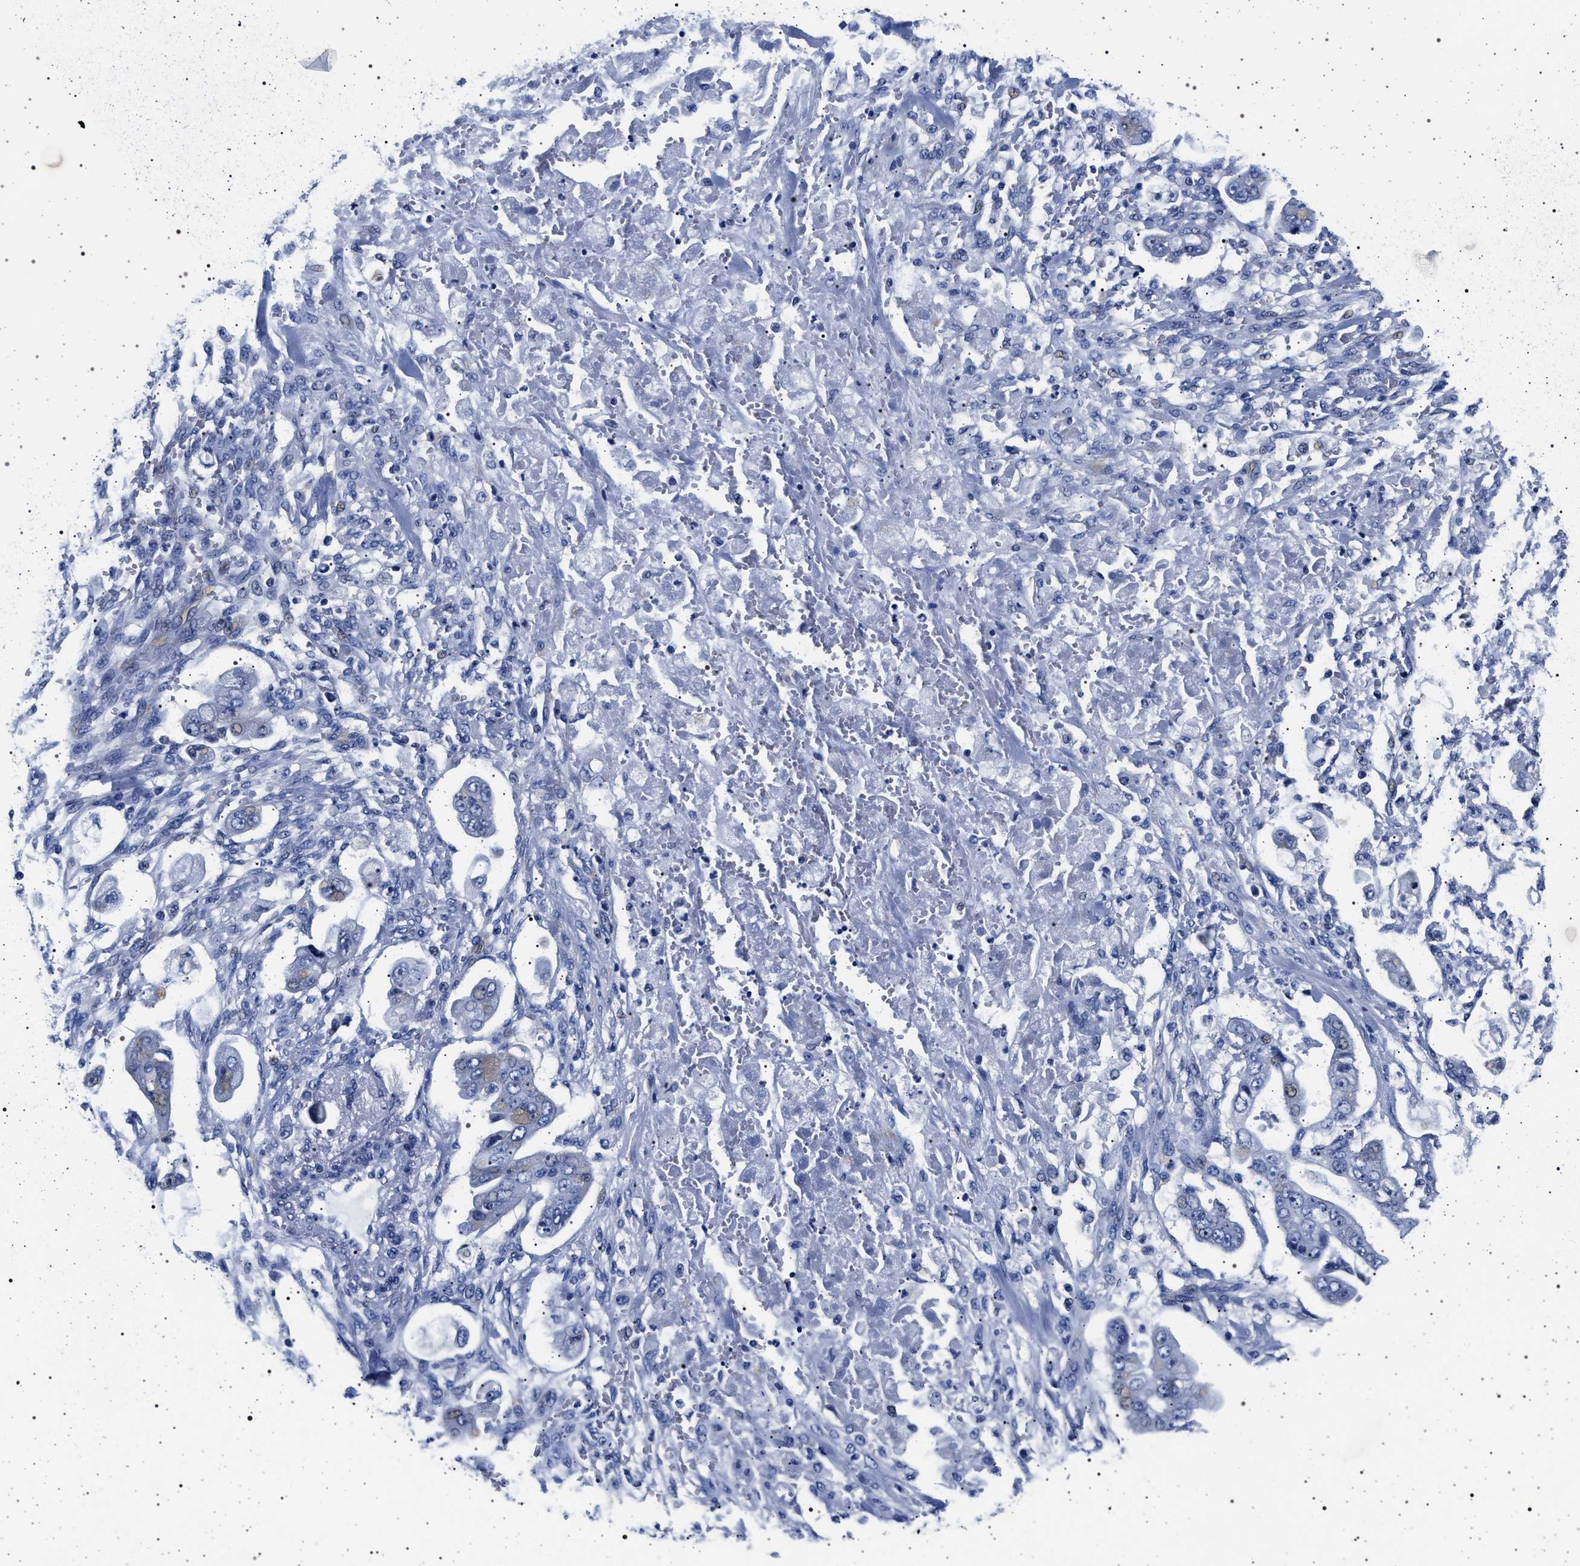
{"staining": {"intensity": "negative", "quantity": "none", "location": "none"}, "tissue": "stomach cancer", "cell_type": "Tumor cells", "image_type": "cancer", "snomed": [{"axis": "morphology", "description": "Adenocarcinoma, NOS"}, {"axis": "topography", "description": "Stomach"}], "caption": "An immunohistochemistry (IHC) micrograph of adenocarcinoma (stomach) is shown. There is no staining in tumor cells of adenocarcinoma (stomach).", "gene": "SLC9A1", "patient": {"sex": "male", "age": 62}}